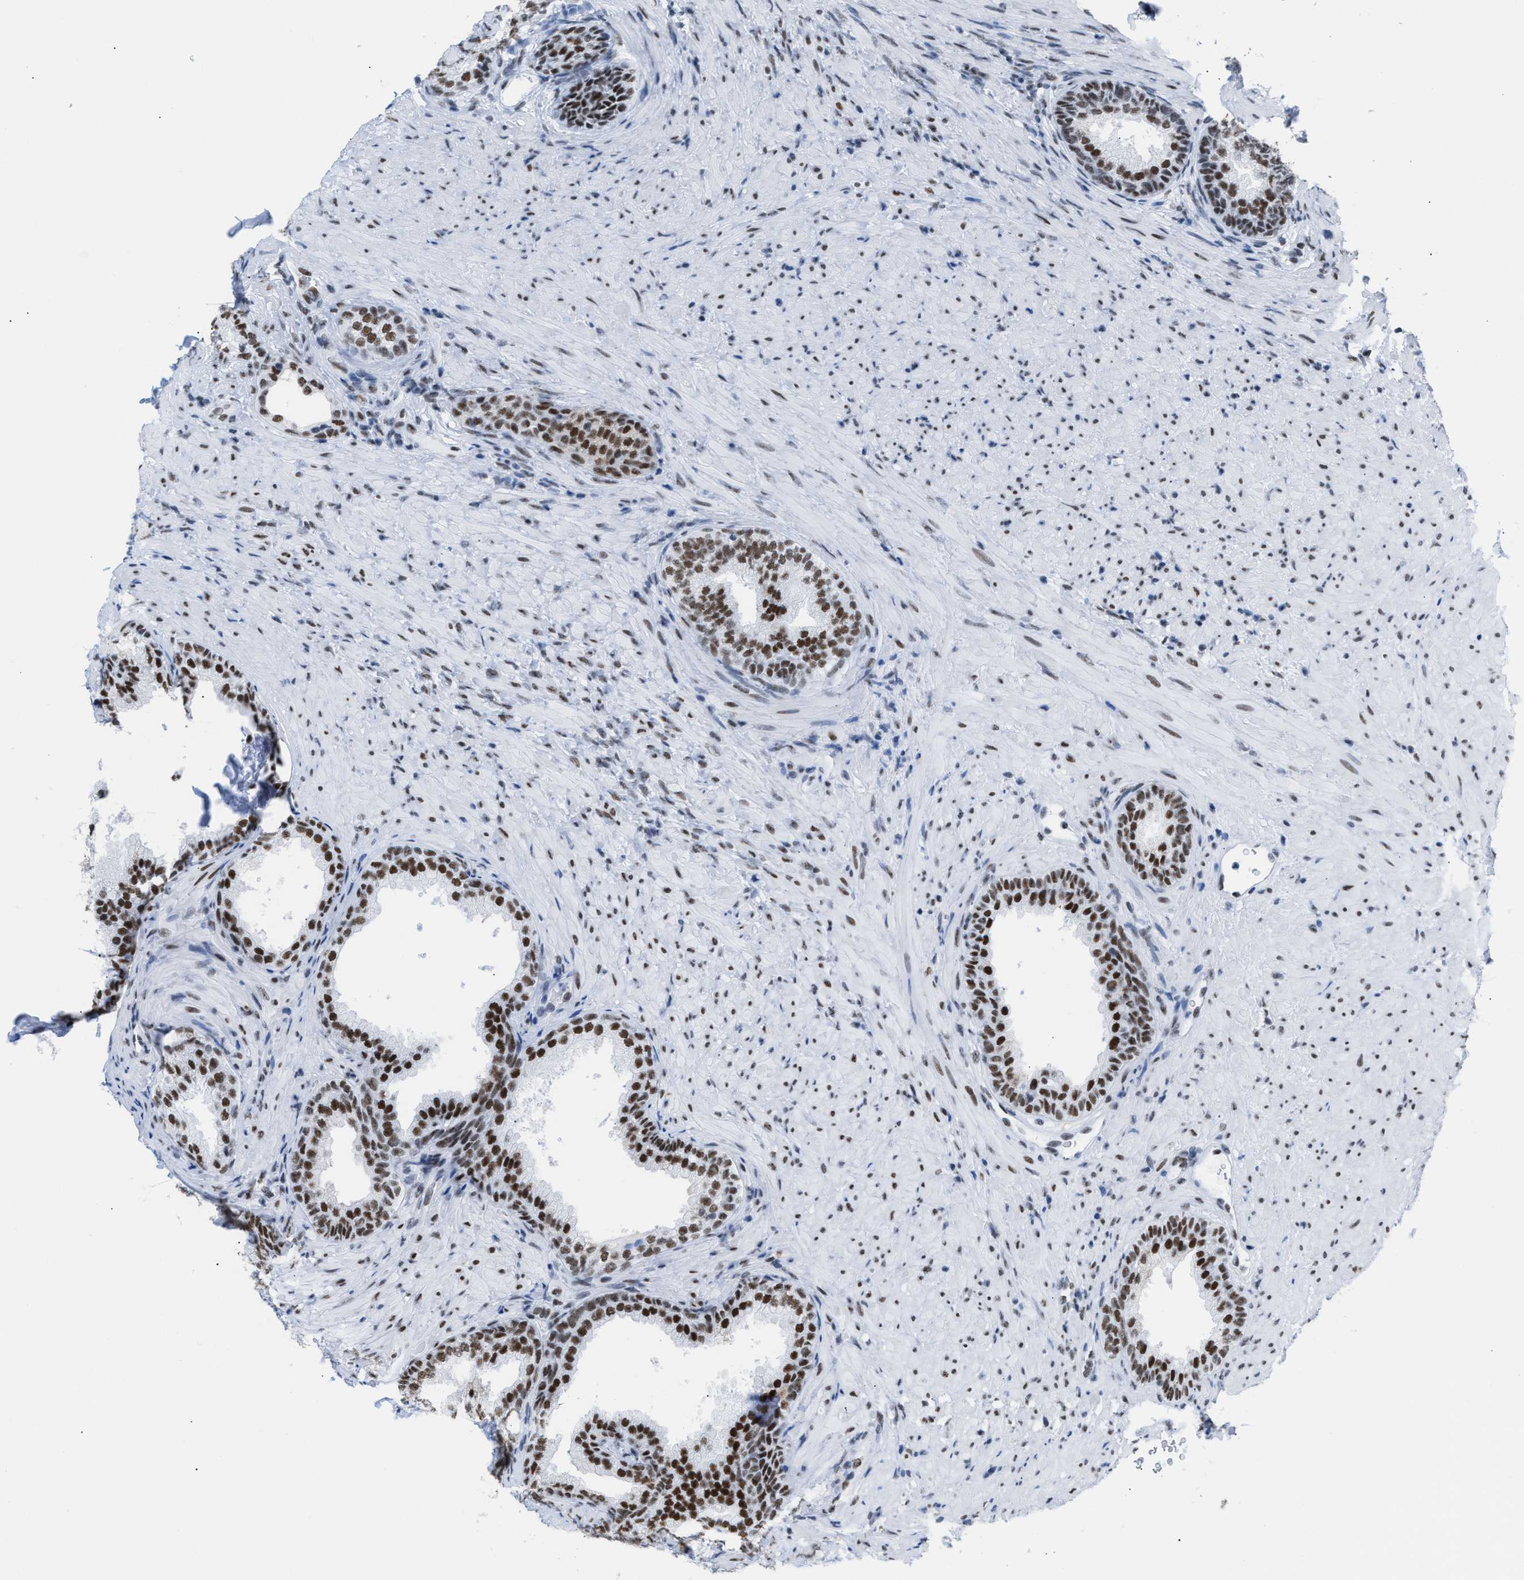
{"staining": {"intensity": "strong", "quantity": ">75%", "location": "nuclear"}, "tissue": "prostate", "cell_type": "Glandular cells", "image_type": "normal", "snomed": [{"axis": "morphology", "description": "Normal tissue, NOS"}, {"axis": "topography", "description": "Prostate"}], "caption": "A high-resolution histopathology image shows immunohistochemistry staining of unremarkable prostate, which shows strong nuclear staining in approximately >75% of glandular cells. (brown staining indicates protein expression, while blue staining denotes nuclei).", "gene": "CCAR2", "patient": {"sex": "male", "age": 76}}